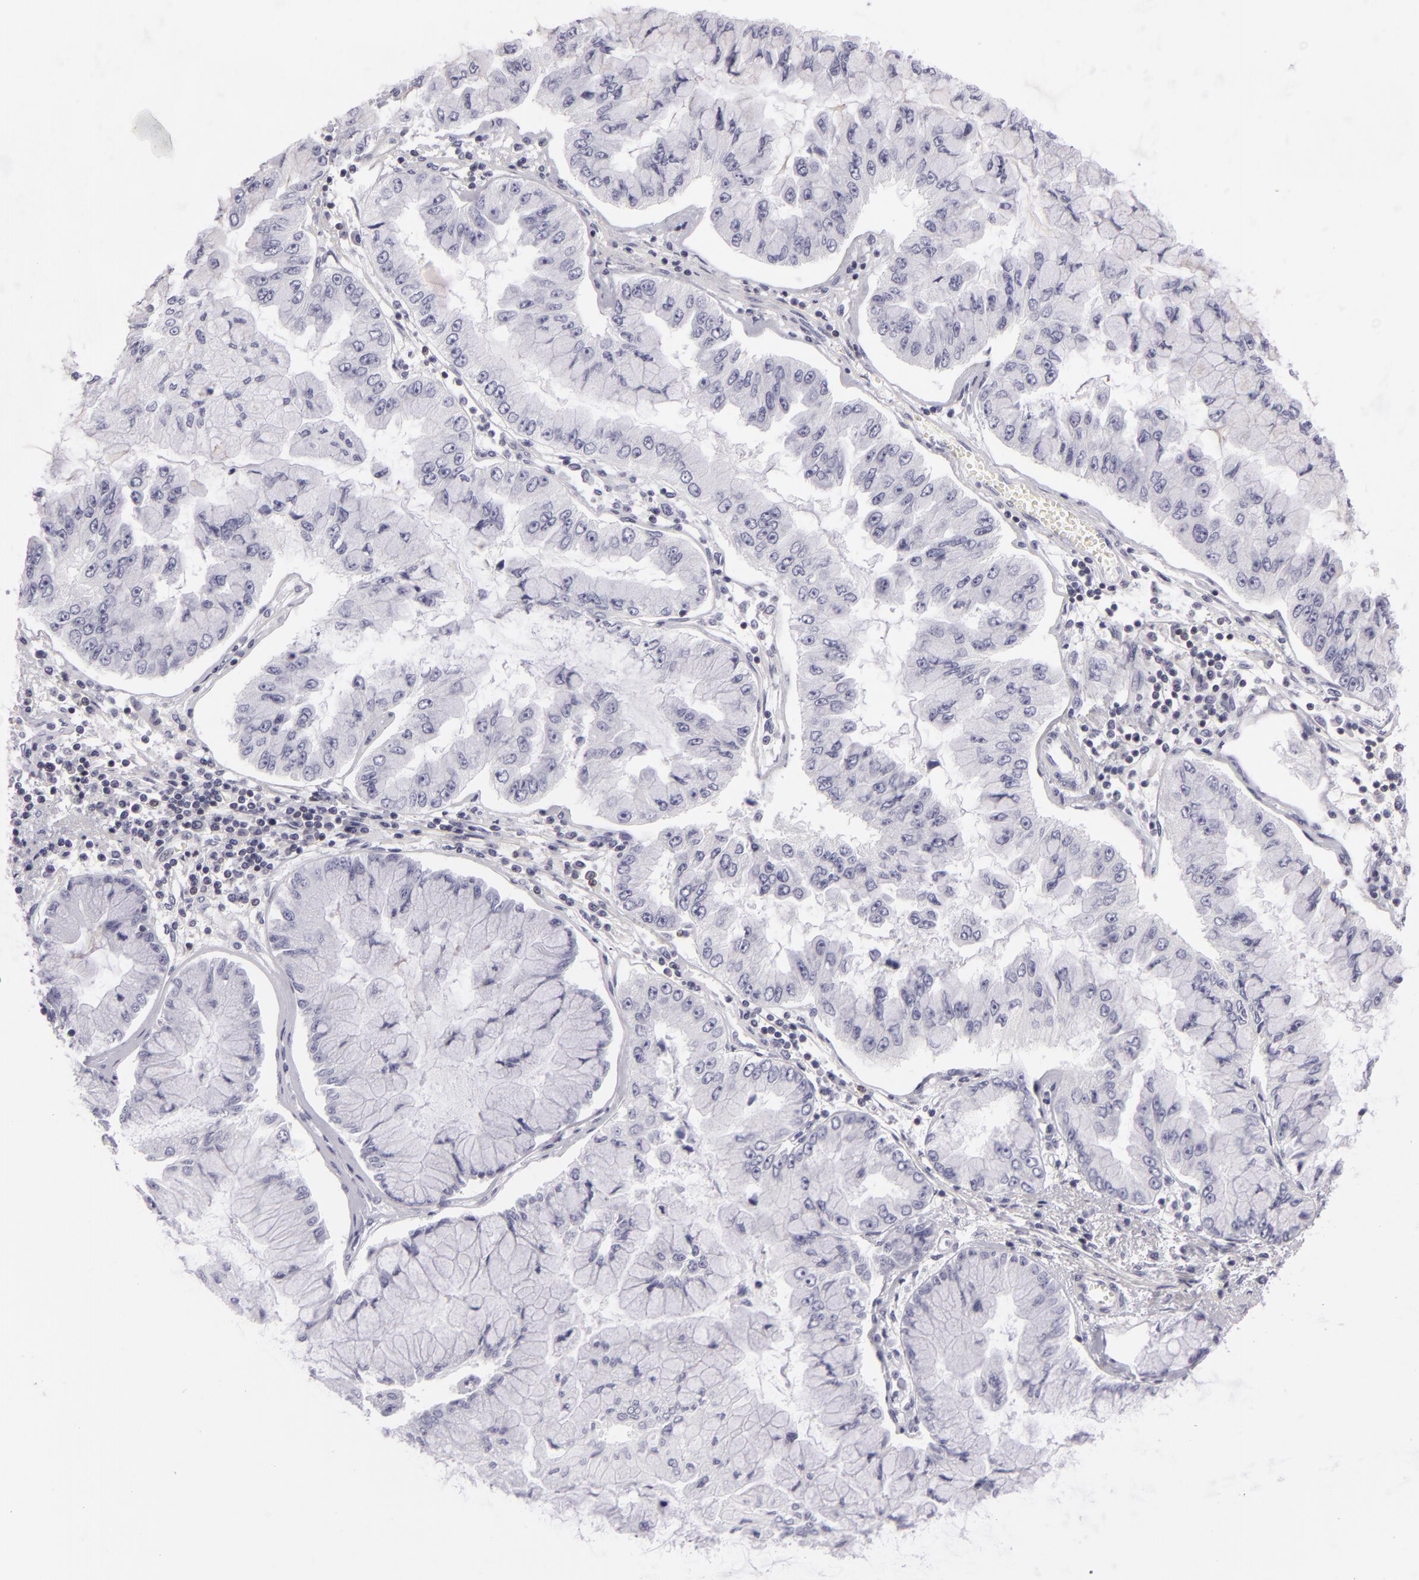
{"staining": {"intensity": "negative", "quantity": "none", "location": "none"}, "tissue": "liver cancer", "cell_type": "Tumor cells", "image_type": "cancer", "snomed": [{"axis": "morphology", "description": "Cholangiocarcinoma"}, {"axis": "topography", "description": "Liver"}], "caption": "Liver cancer stained for a protein using IHC displays no staining tumor cells.", "gene": "KCNAB2", "patient": {"sex": "female", "age": 79}}